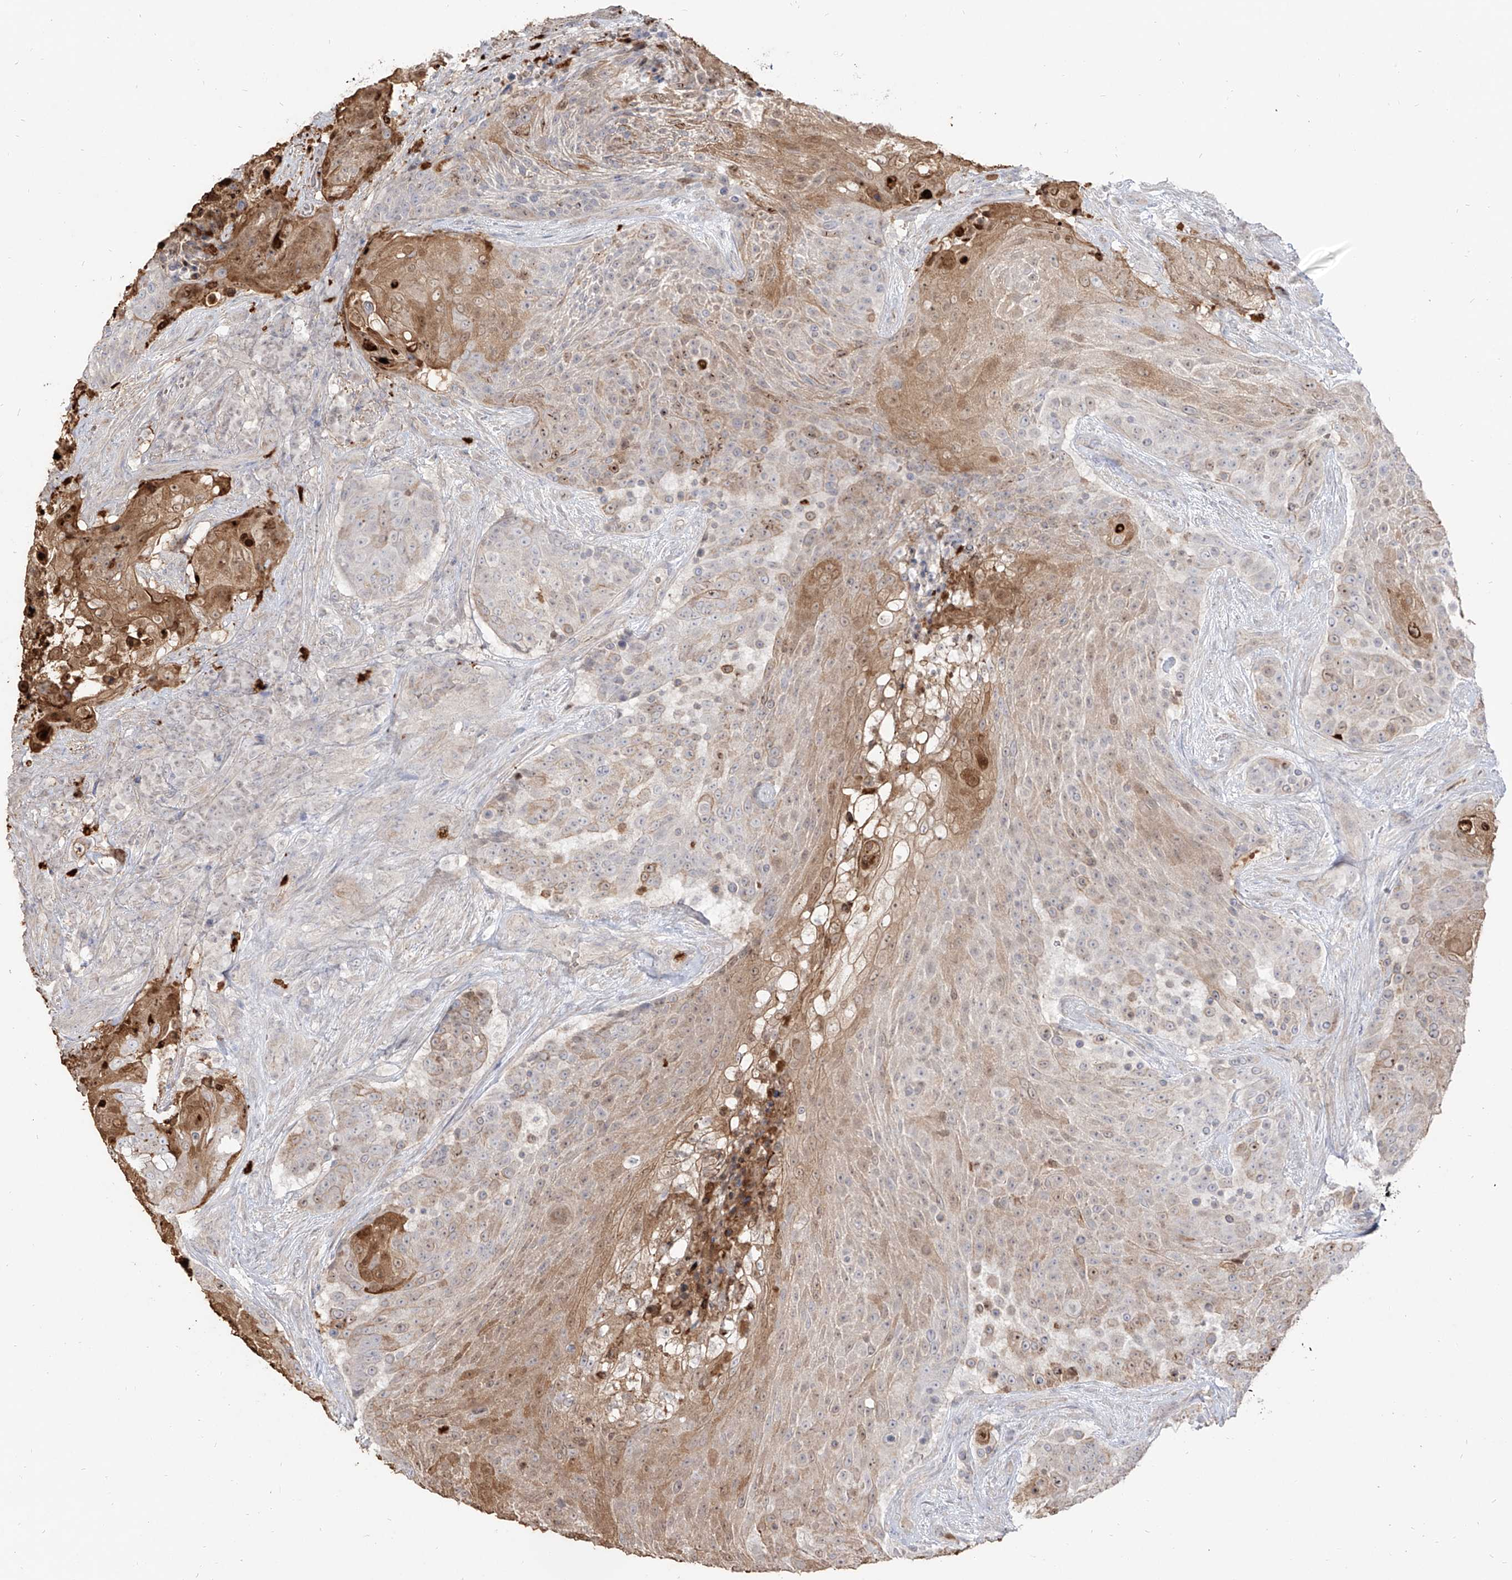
{"staining": {"intensity": "weak", "quantity": ">75%", "location": "cytoplasmic/membranous,nuclear"}, "tissue": "urothelial cancer", "cell_type": "Tumor cells", "image_type": "cancer", "snomed": [{"axis": "morphology", "description": "Urothelial carcinoma, High grade"}, {"axis": "topography", "description": "Urinary bladder"}], "caption": "Weak cytoplasmic/membranous and nuclear expression for a protein is present in about >75% of tumor cells of urothelial cancer using immunohistochemistry.", "gene": "ZNF227", "patient": {"sex": "female", "age": 63}}